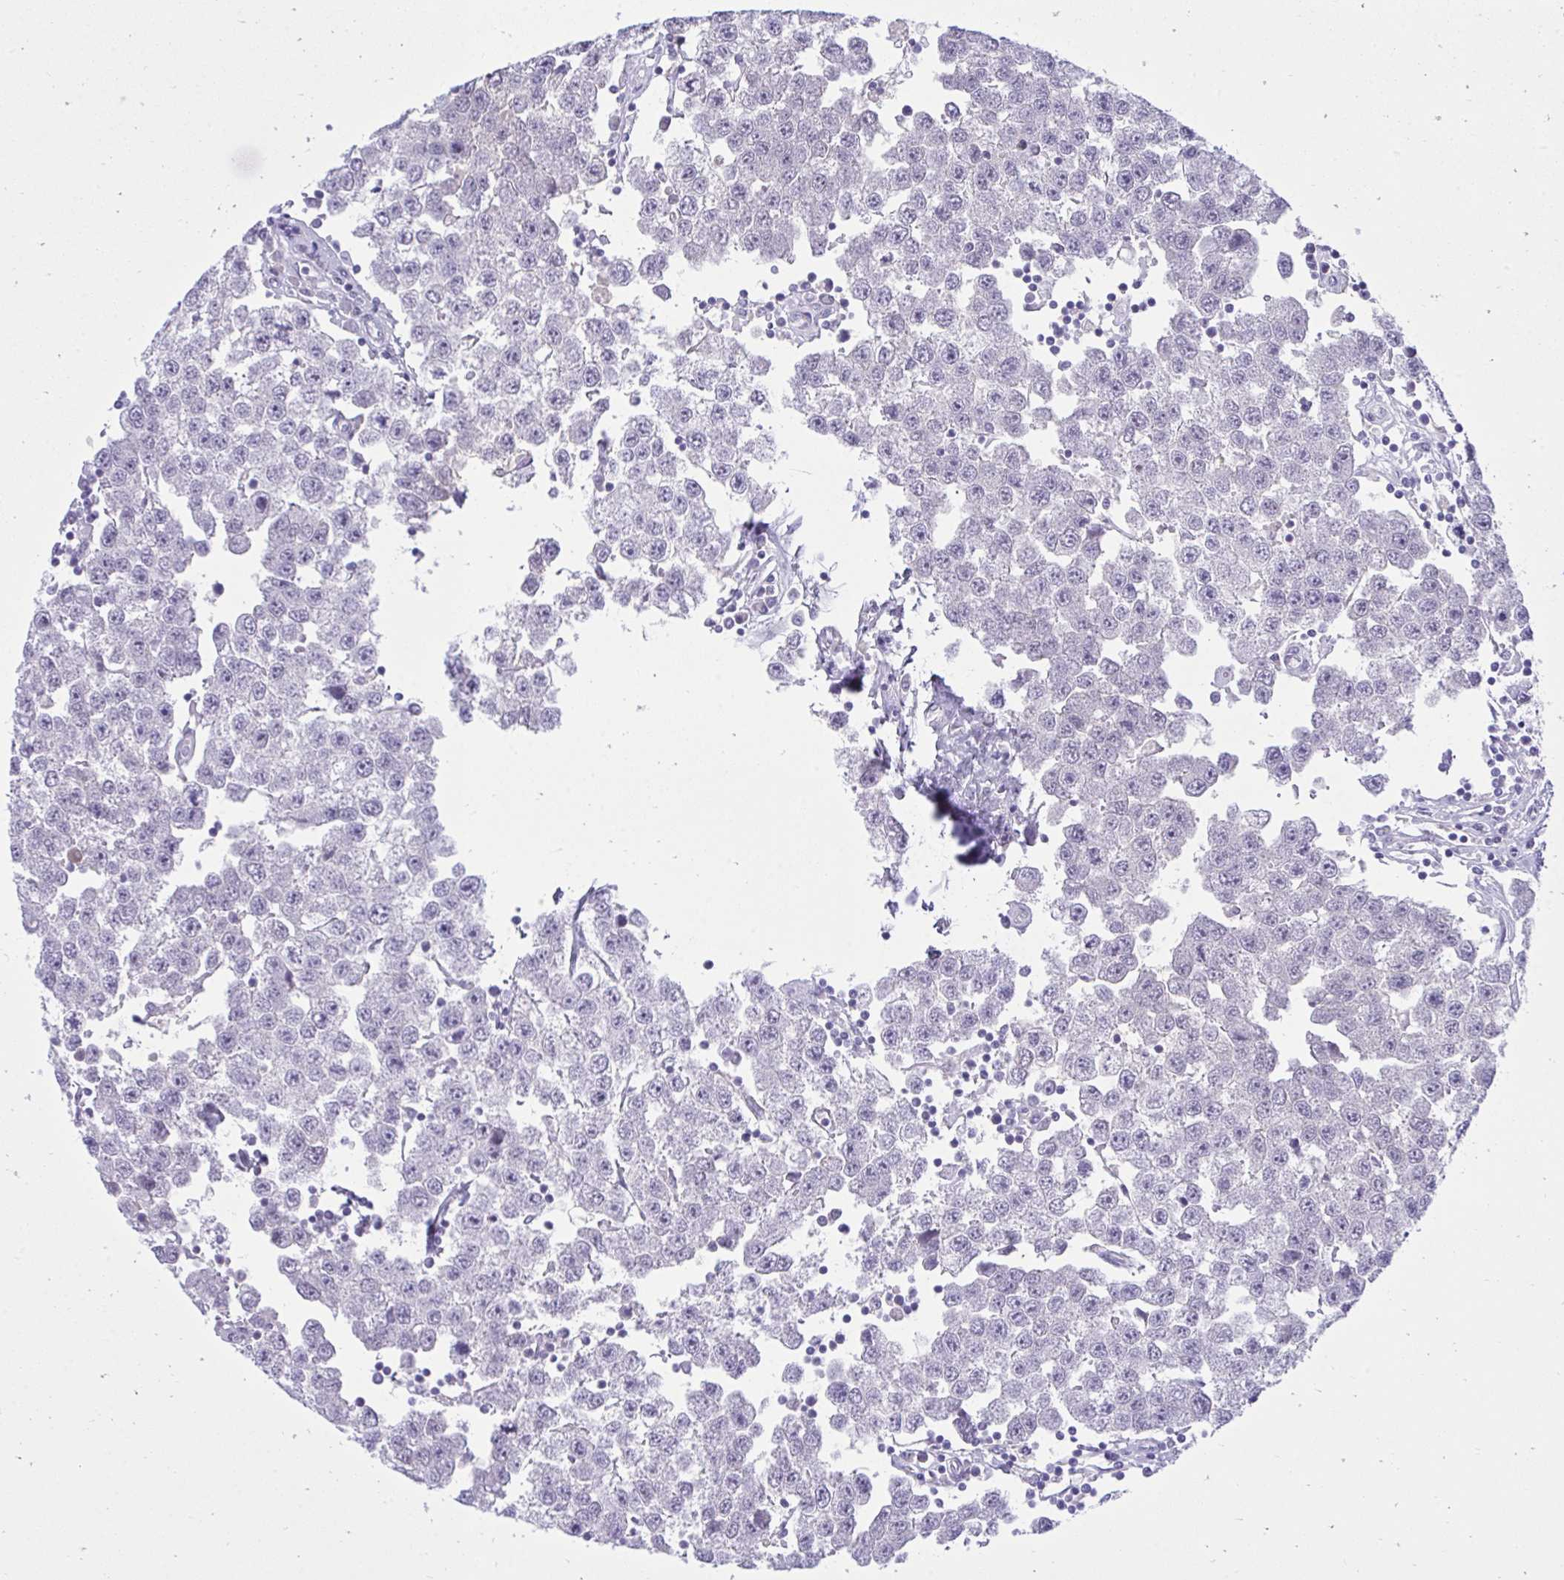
{"staining": {"intensity": "negative", "quantity": "none", "location": "none"}, "tissue": "testis cancer", "cell_type": "Tumor cells", "image_type": "cancer", "snomed": [{"axis": "morphology", "description": "Seminoma, NOS"}, {"axis": "topography", "description": "Testis"}], "caption": "Immunohistochemistry (IHC) of human seminoma (testis) displays no staining in tumor cells. The staining is performed using DAB brown chromogen with nuclei counter-stained in using hematoxylin.", "gene": "MED9", "patient": {"sex": "male", "age": 34}}